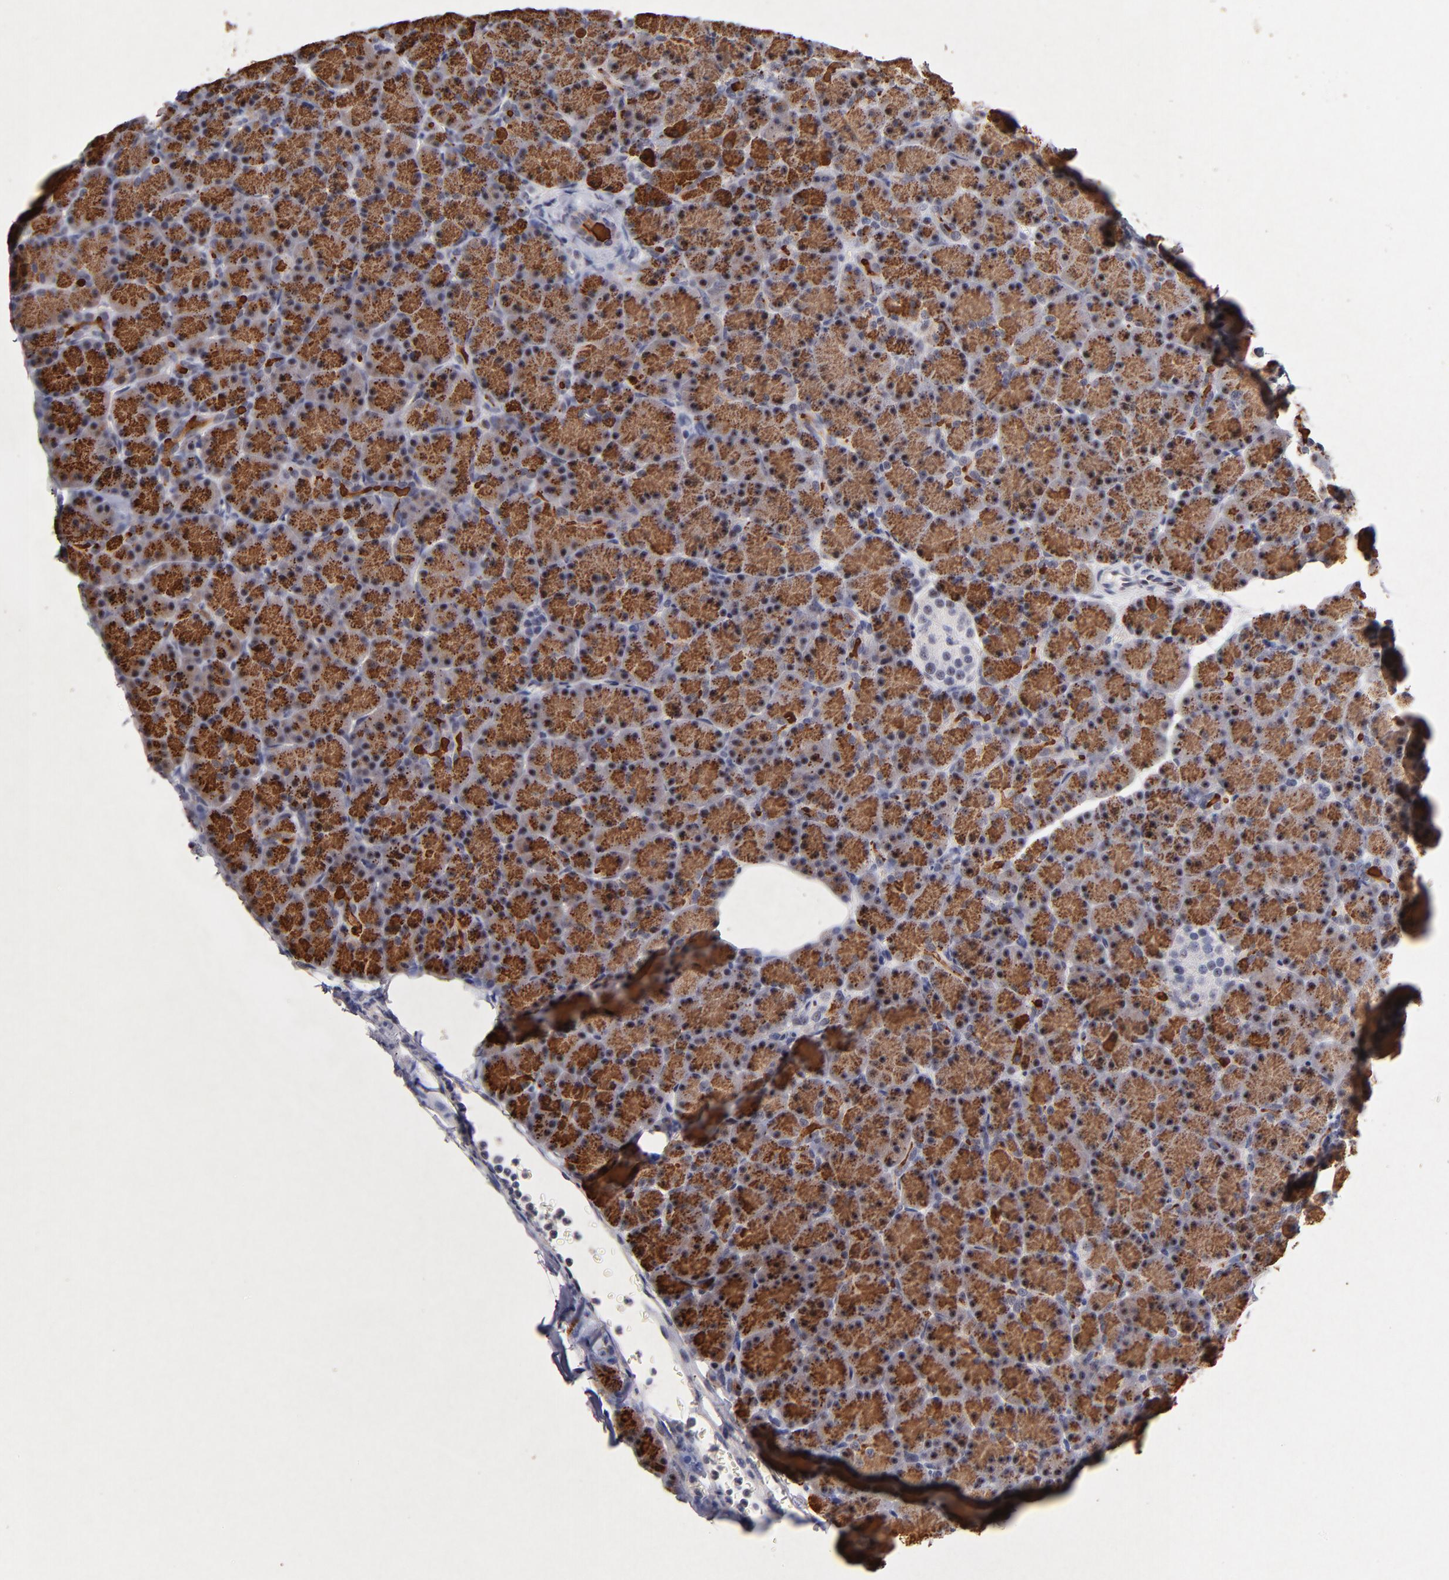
{"staining": {"intensity": "strong", "quantity": ">75%", "location": "cytoplasmic/membranous"}, "tissue": "pancreas", "cell_type": "Exocrine glandular cells", "image_type": "normal", "snomed": [{"axis": "morphology", "description": "Normal tissue, NOS"}, {"axis": "topography", "description": "Pancreas"}], "caption": "A high-resolution photomicrograph shows immunohistochemistry (IHC) staining of unremarkable pancreas, which displays strong cytoplasmic/membranous staining in approximately >75% of exocrine glandular cells. (DAB IHC, brown staining for protein, blue staining for nuclei).", "gene": "RAF1", "patient": {"sex": "female", "age": 43}}